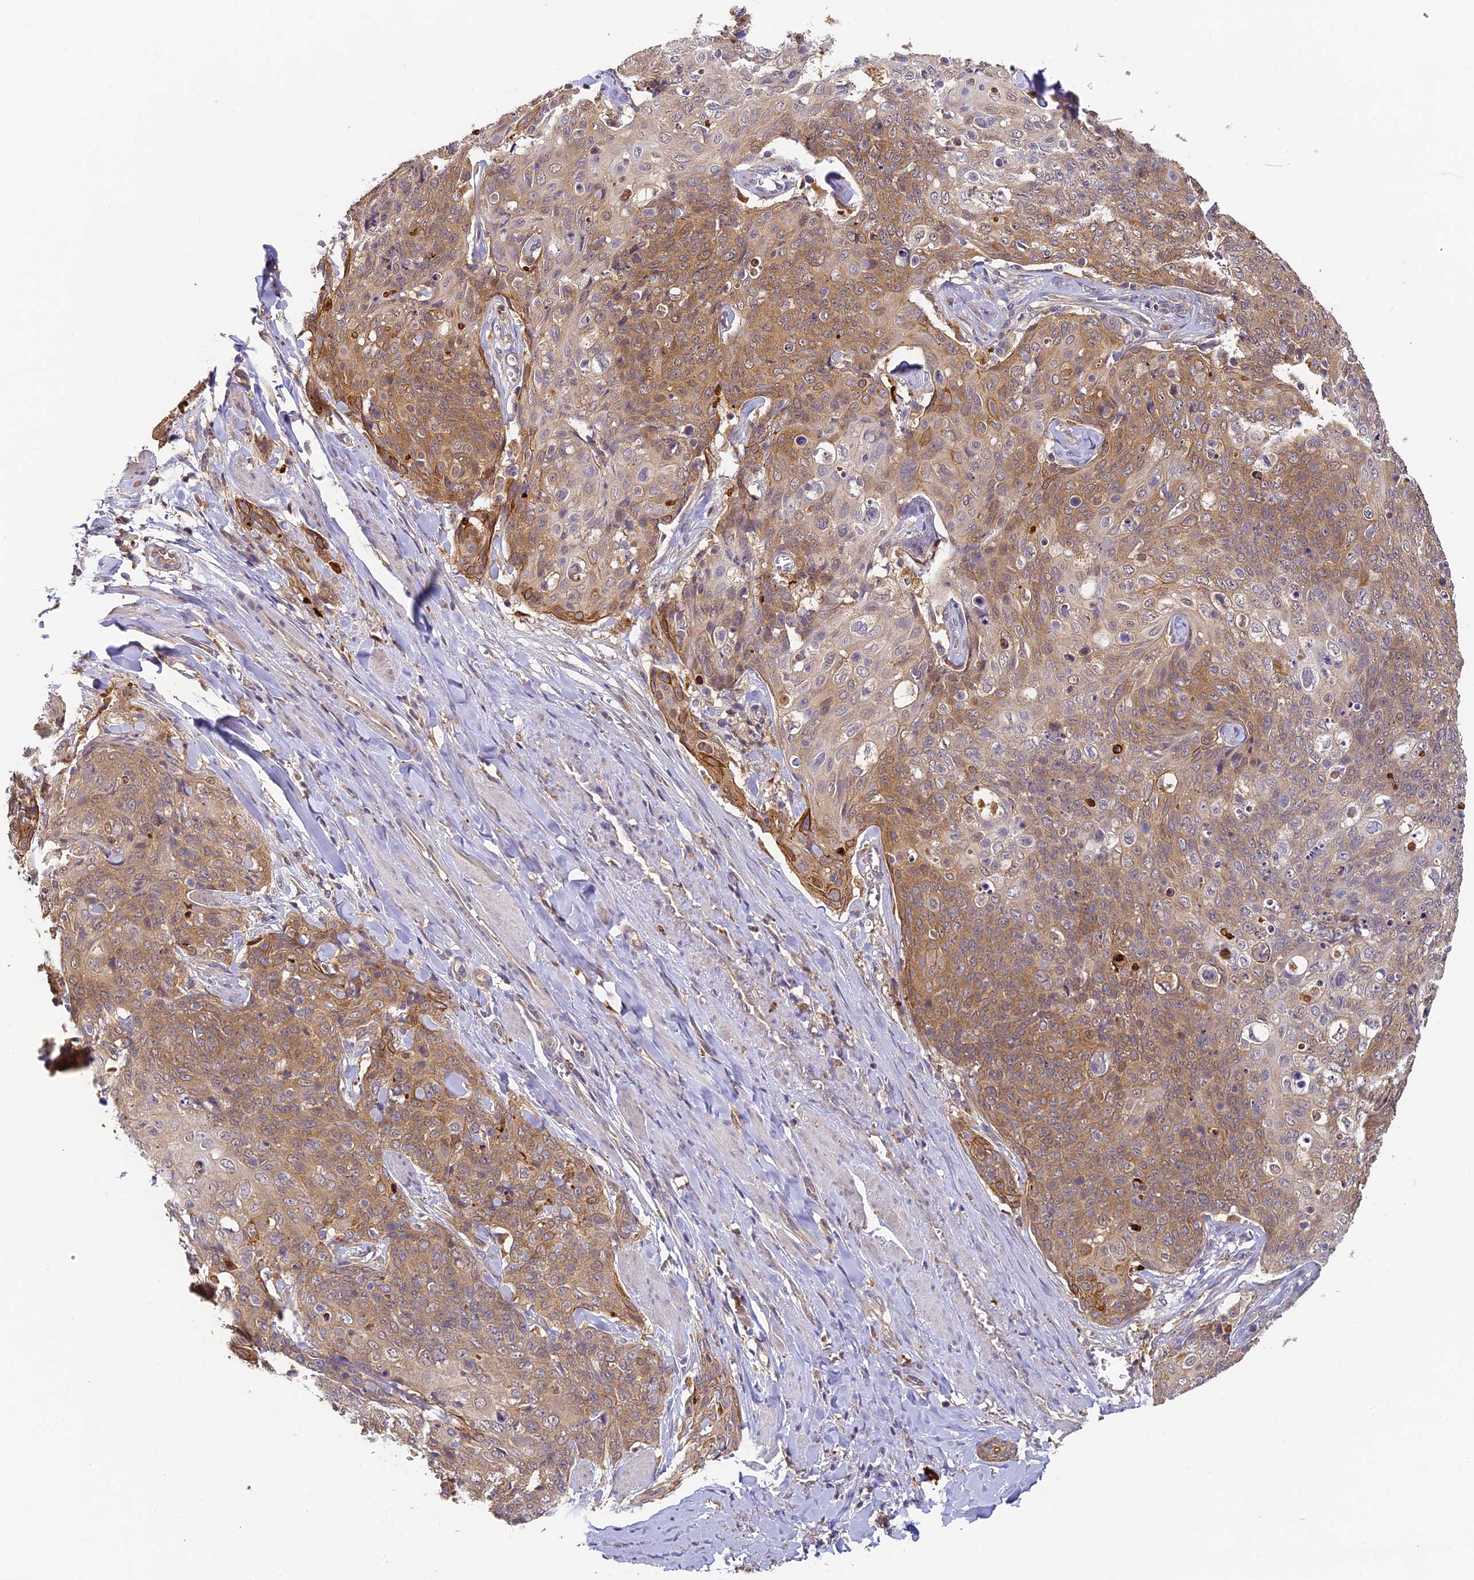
{"staining": {"intensity": "moderate", "quantity": ">75%", "location": "cytoplasmic/membranous"}, "tissue": "skin cancer", "cell_type": "Tumor cells", "image_type": "cancer", "snomed": [{"axis": "morphology", "description": "Squamous cell carcinoma, NOS"}, {"axis": "topography", "description": "Skin"}, {"axis": "topography", "description": "Vulva"}], "caption": "Skin cancer (squamous cell carcinoma) was stained to show a protein in brown. There is medium levels of moderate cytoplasmic/membranous staining in approximately >75% of tumor cells. (IHC, brightfield microscopy, high magnification).", "gene": "YAE1", "patient": {"sex": "female", "age": 85}}